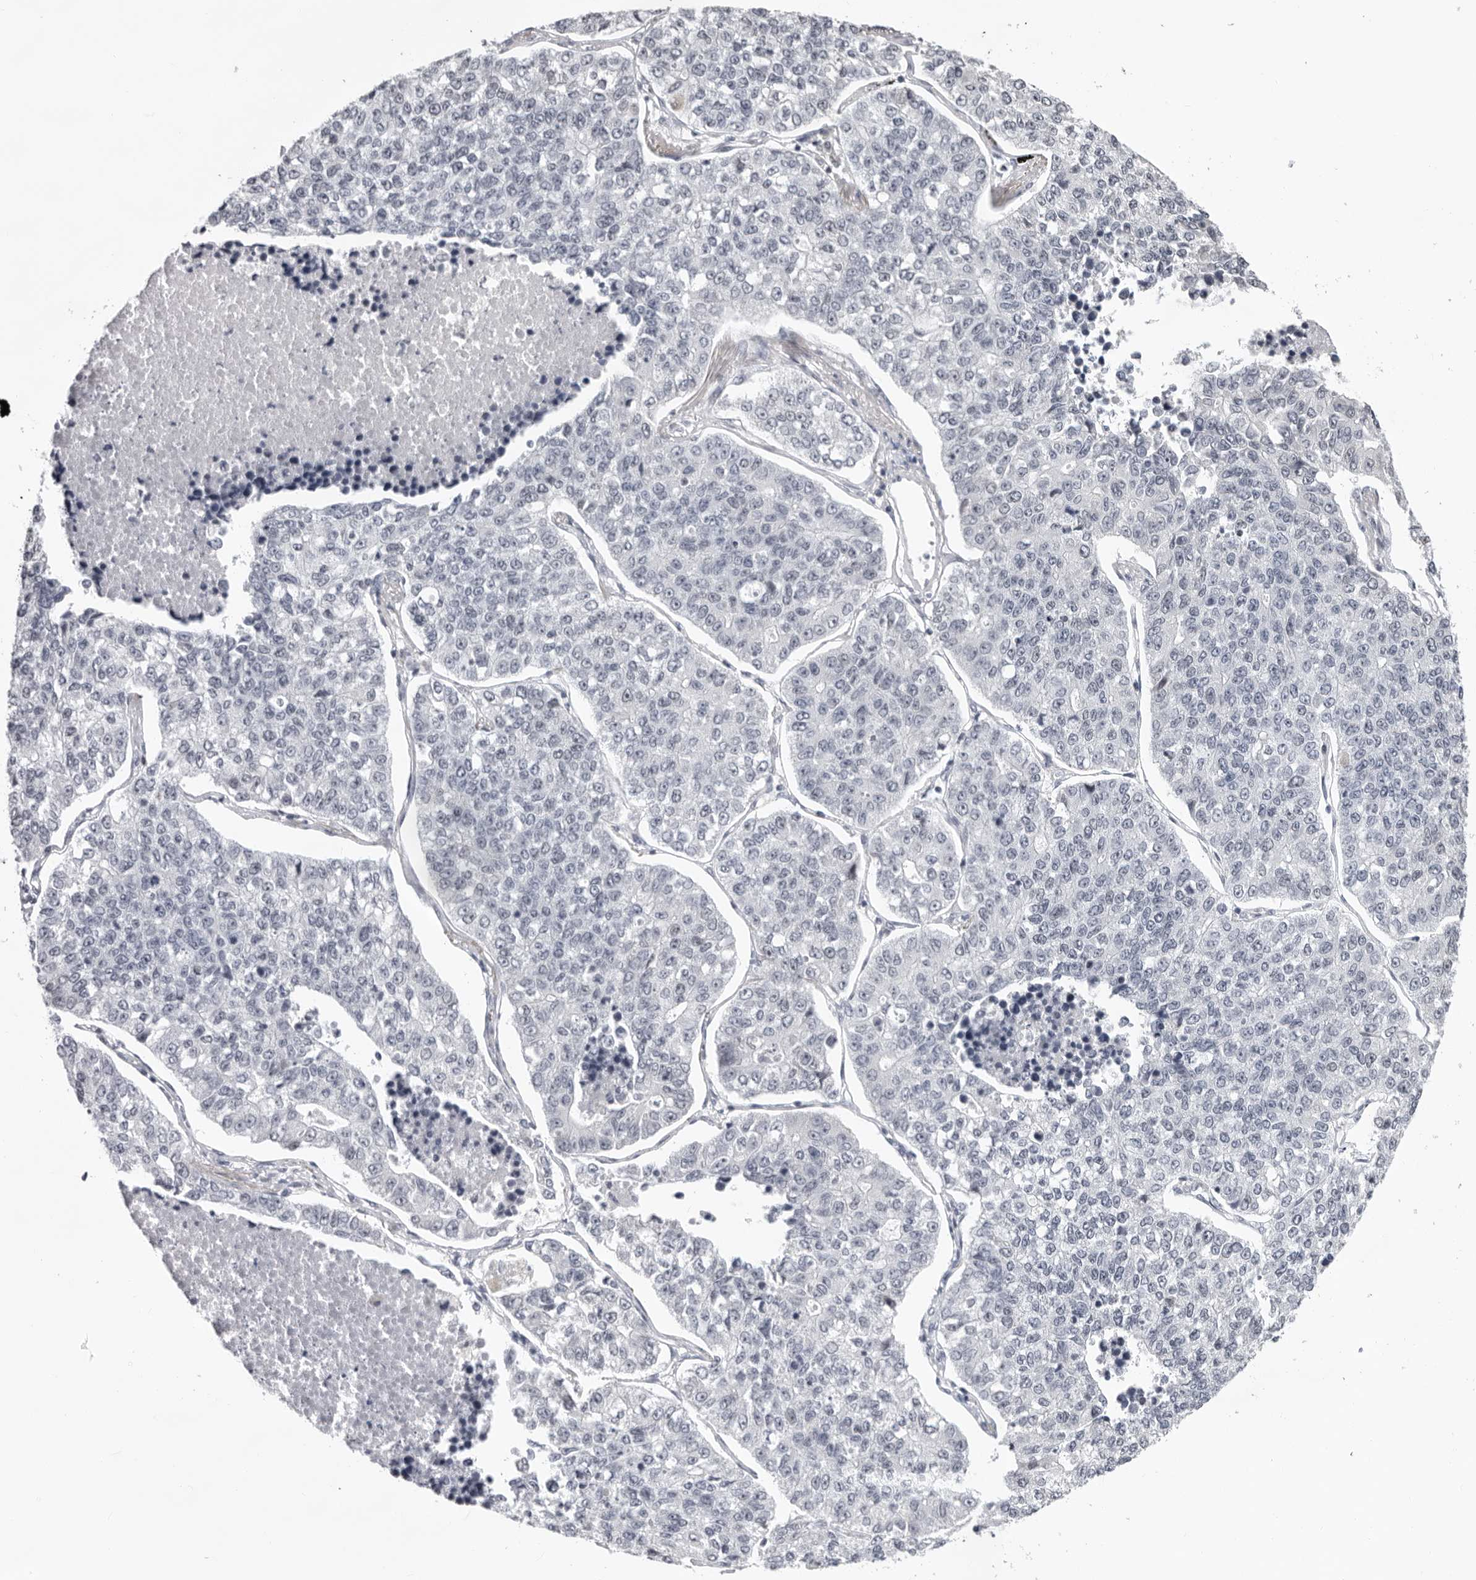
{"staining": {"intensity": "negative", "quantity": "none", "location": "none"}, "tissue": "lung cancer", "cell_type": "Tumor cells", "image_type": "cancer", "snomed": [{"axis": "morphology", "description": "Adenocarcinoma, NOS"}, {"axis": "topography", "description": "Lung"}], "caption": "DAB immunohistochemical staining of lung cancer (adenocarcinoma) demonstrates no significant positivity in tumor cells.", "gene": "USP1", "patient": {"sex": "male", "age": 49}}